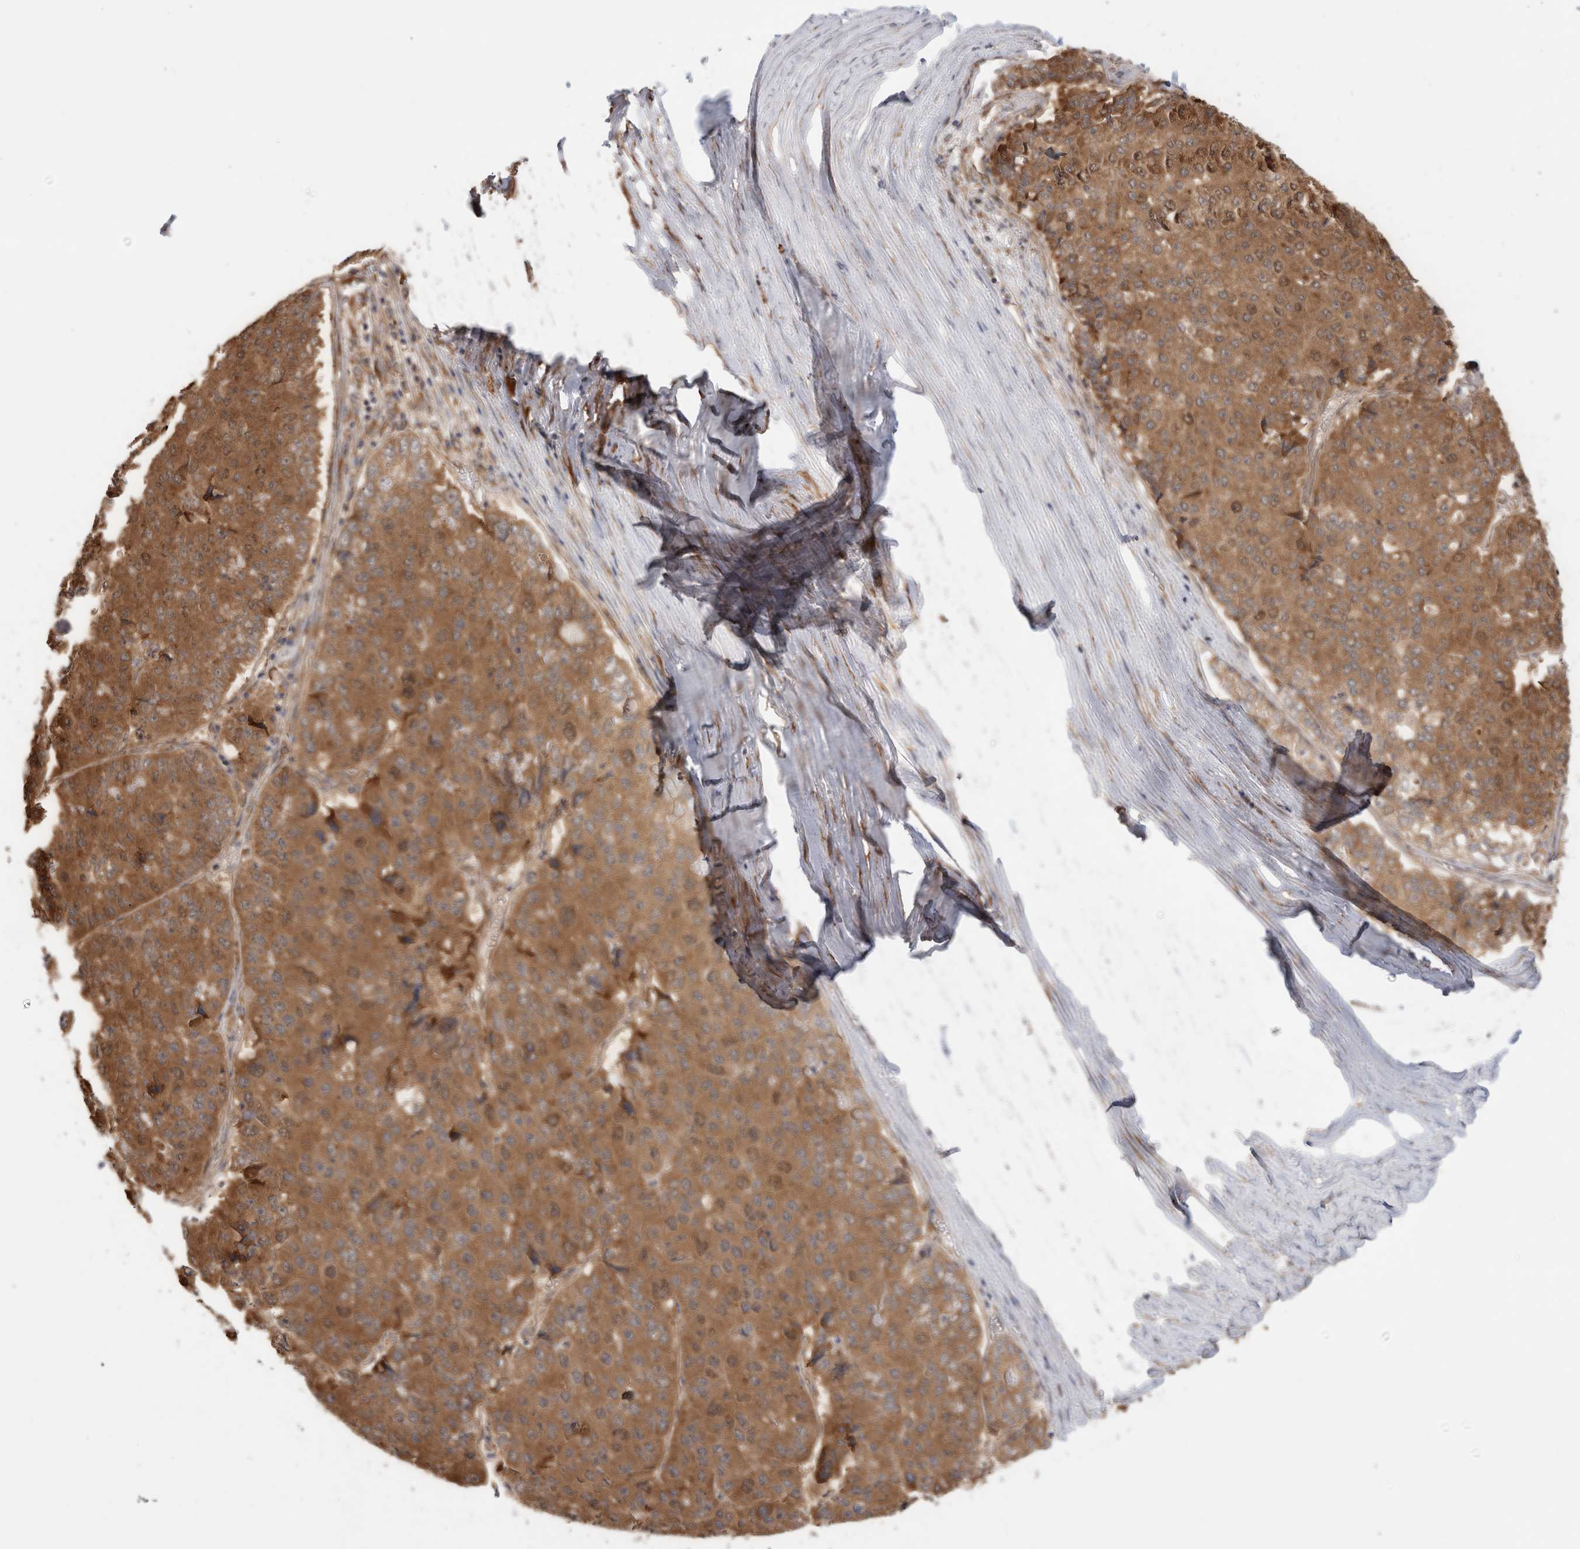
{"staining": {"intensity": "moderate", "quantity": ">75%", "location": "cytoplasmic/membranous"}, "tissue": "pancreatic cancer", "cell_type": "Tumor cells", "image_type": "cancer", "snomed": [{"axis": "morphology", "description": "Adenocarcinoma, NOS"}, {"axis": "topography", "description": "Pancreas"}], "caption": "DAB (3,3'-diaminobenzidine) immunohistochemical staining of human adenocarcinoma (pancreatic) exhibits moderate cytoplasmic/membranous protein staining in about >75% of tumor cells.", "gene": "ACTL9", "patient": {"sex": "male", "age": 50}}